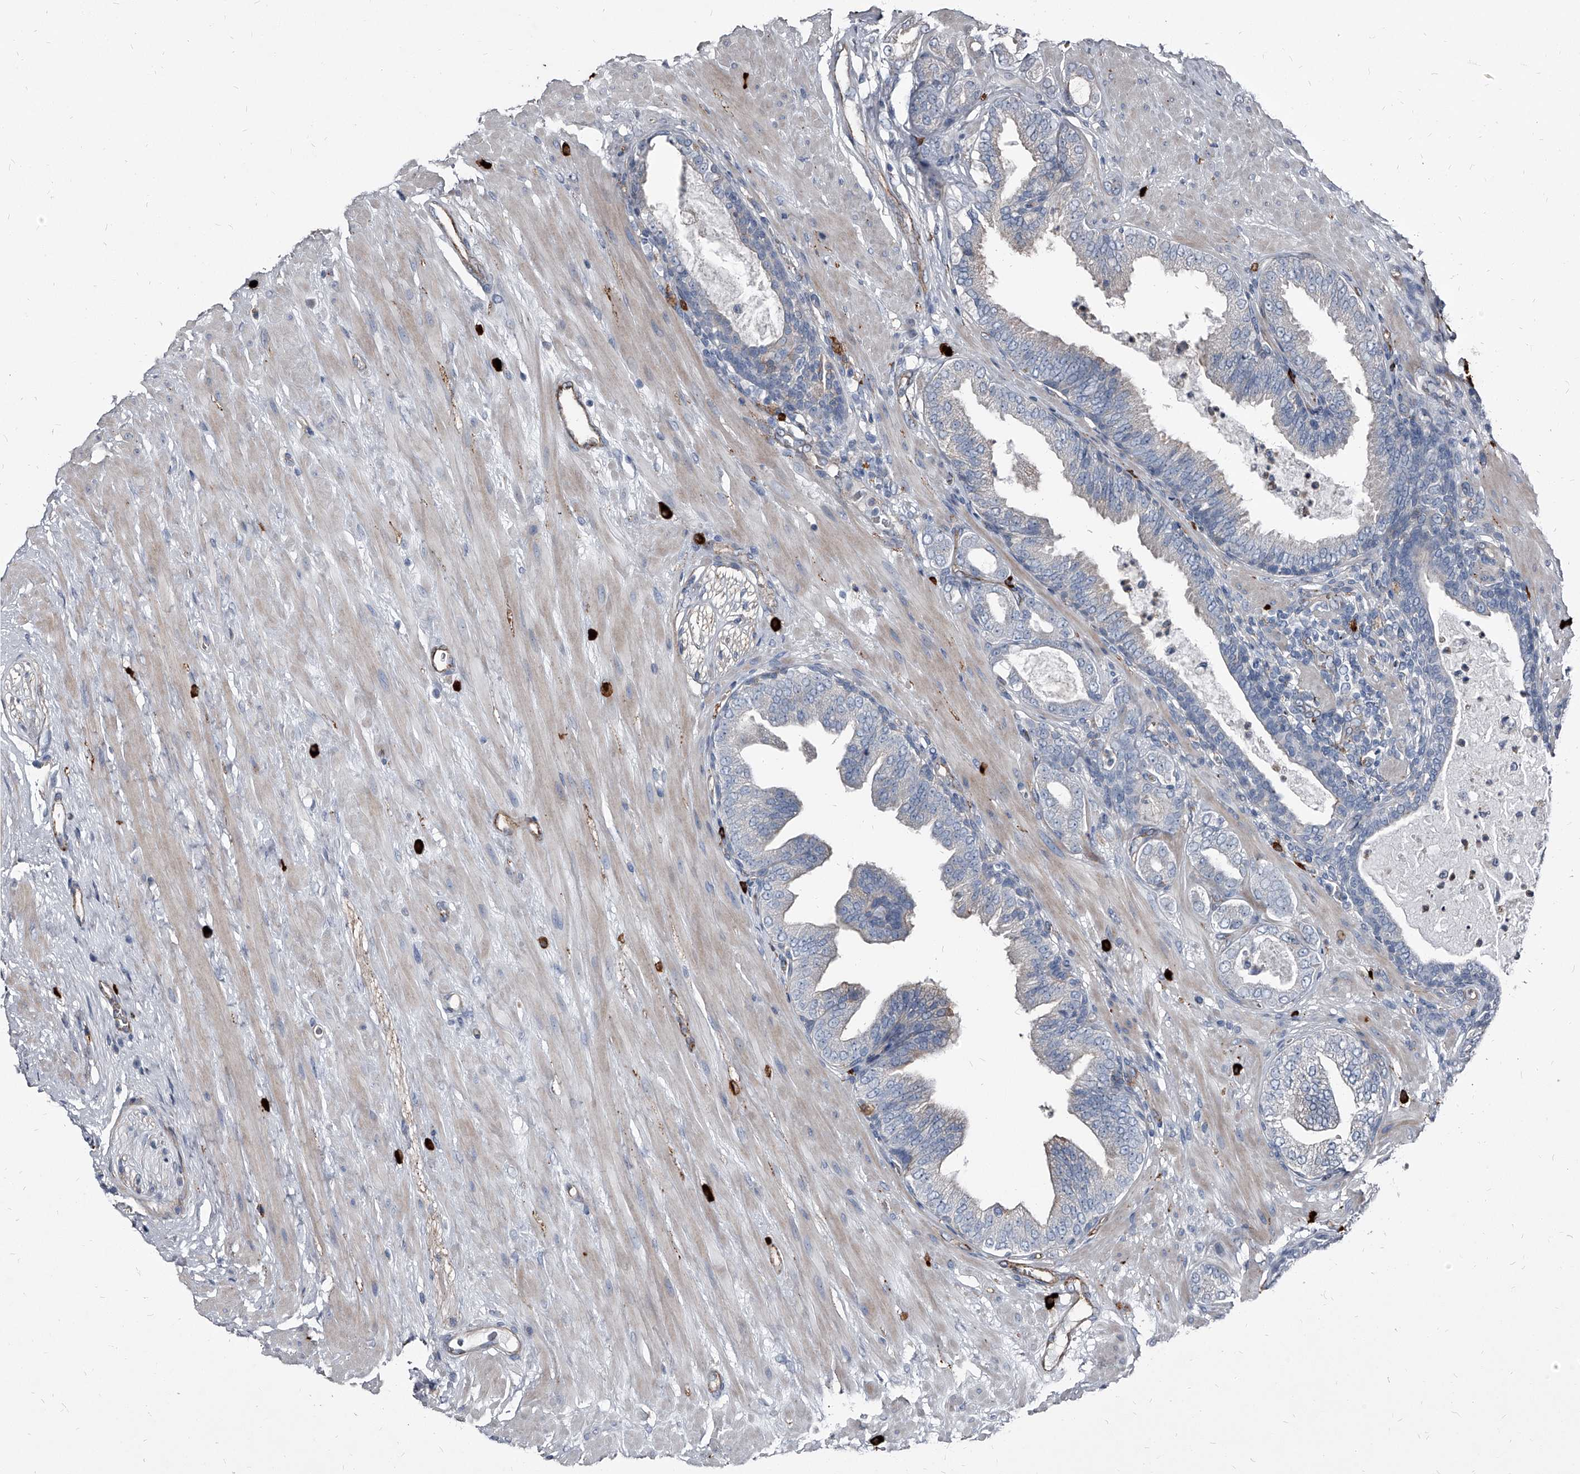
{"staining": {"intensity": "negative", "quantity": "none", "location": "none"}, "tissue": "prostate cancer", "cell_type": "Tumor cells", "image_type": "cancer", "snomed": [{"axis": "morphology", "description": "Adenocarcinoma, Low grade"}, {"axis": "topography", "description": "Prostate"}], "caption": "Adenocarcinoma (low-grade) (prostate) was stained to show a protein in brown. There is no significant positivity in tumor cells.", "gene": "PGLYRP3", "patient": {"sex": "male", "age": 63}}